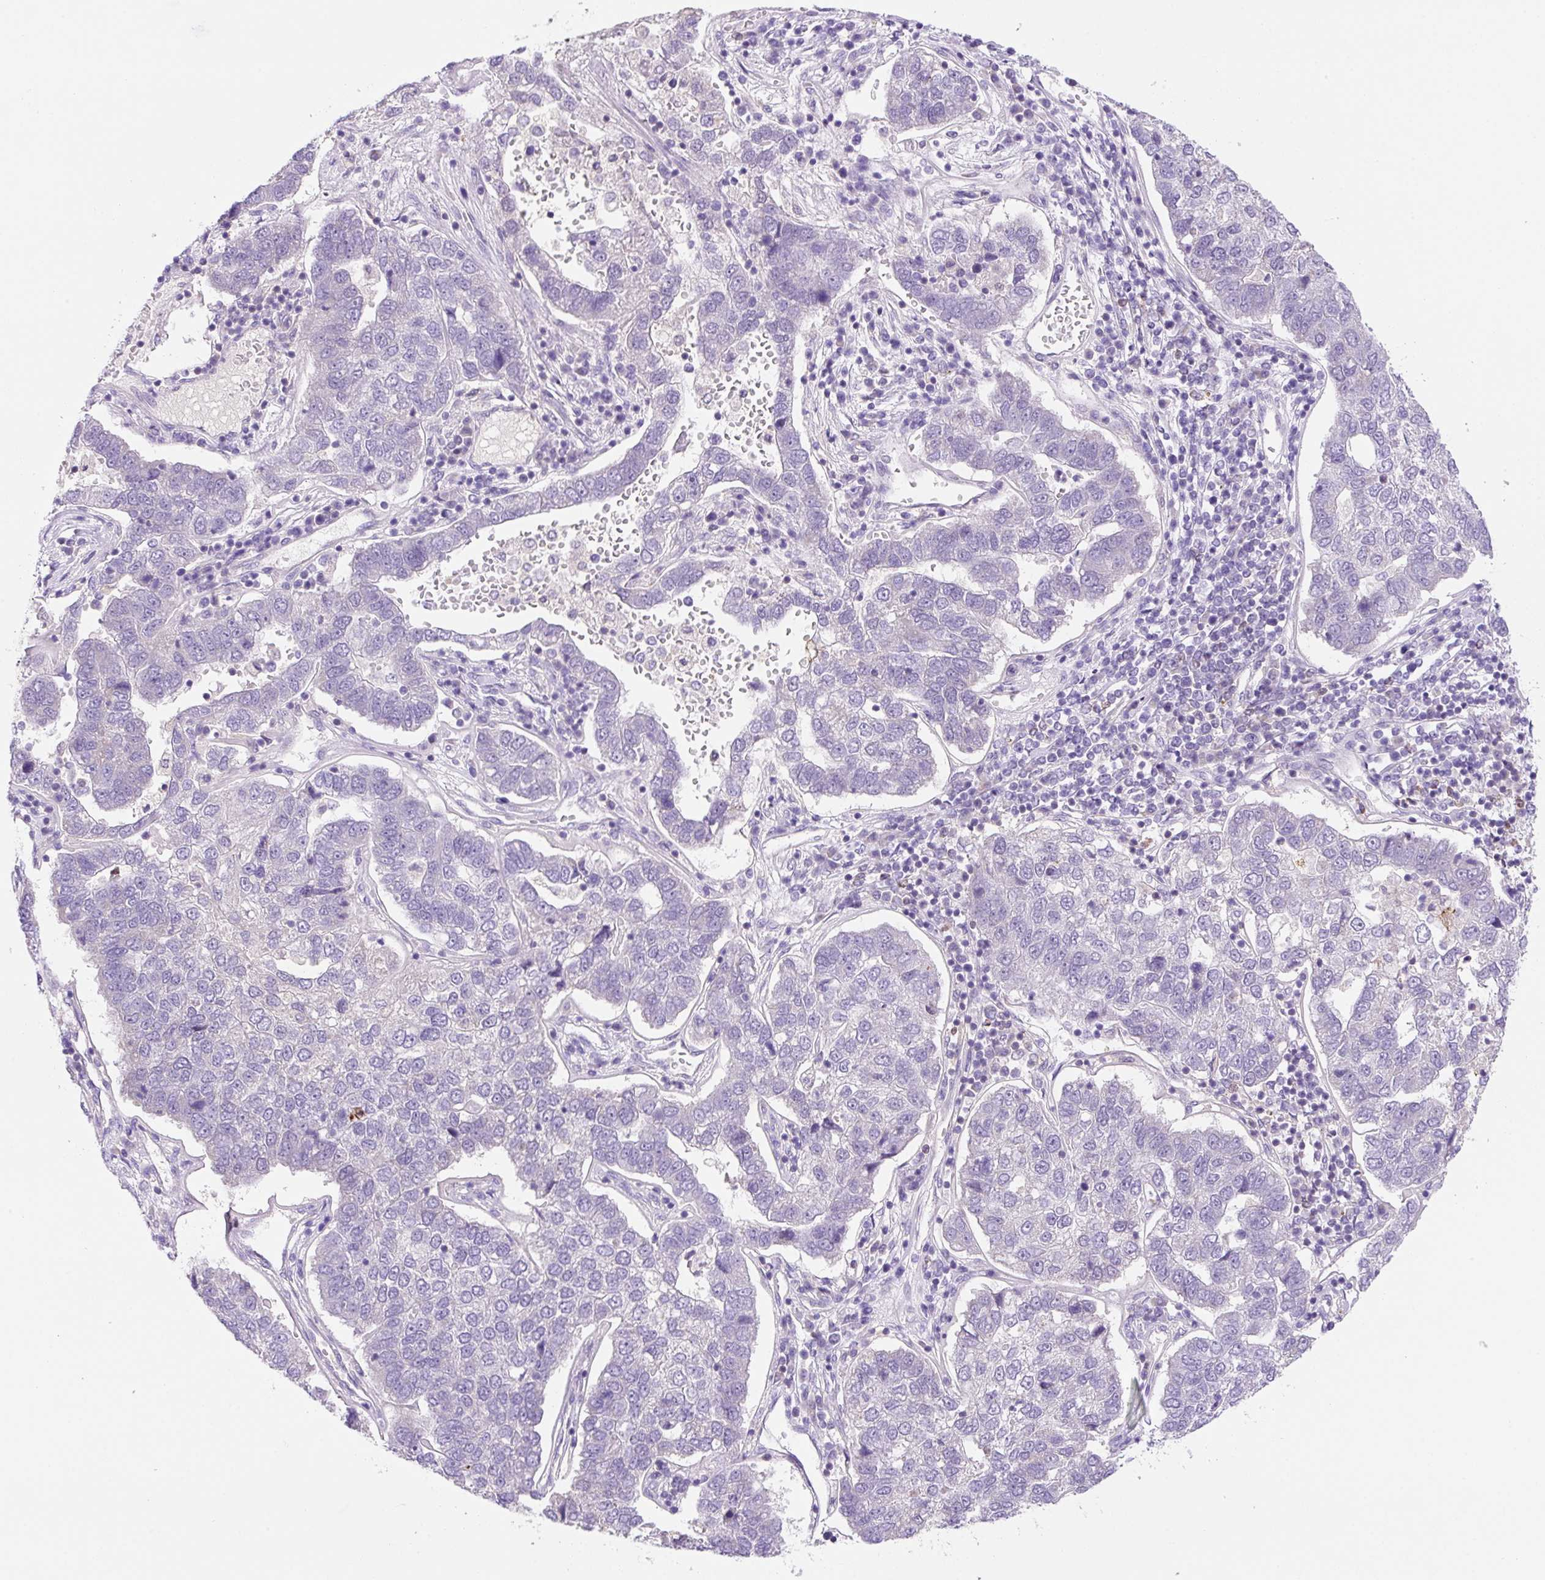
{"staining": {"intensity": "negative", "quantity": "none", "location": "none"}, "tissue": "pancreatic cancer", "cell_type": "Tumor cells", "image_type": "cancer", "snomed": [{"axis": "morphology", "description": "Adenocarcinoma, NOS"}, {"axis": "topography", "description": "Pancreas"}], "caption": "Tumor cells are negative for protein expression in human adenocarcinoma (pancreatic).", "gene": "NDST3", "patient": {"sex": "female", "age": 61}}